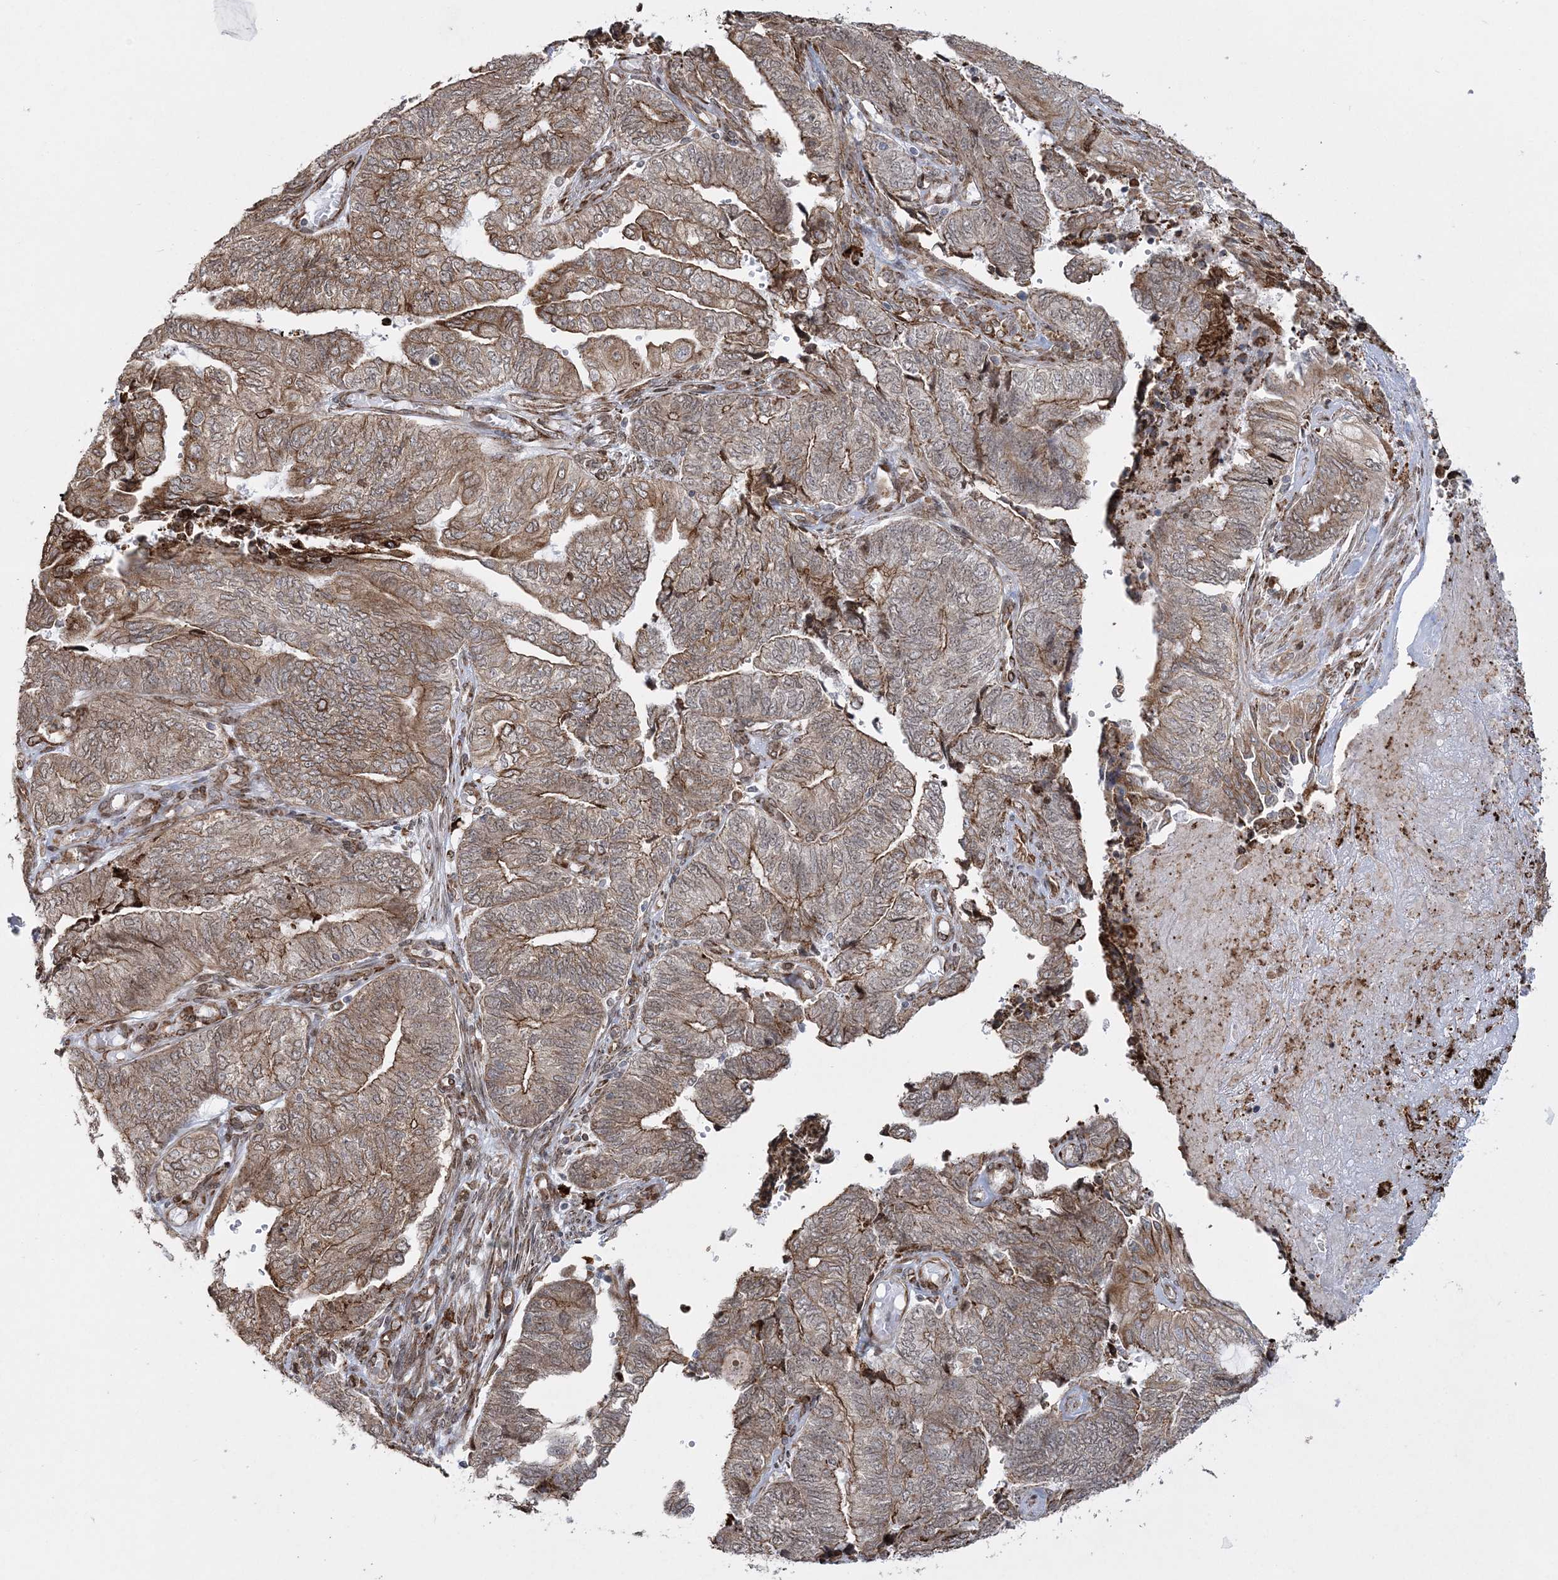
{"staining": {"intensity": "moderate", "quantity": ">75%", "location": "cytoplasmic/membranous"}, "tissue": "endometrial cancer", "cell_type": "Tumor cells", "image_type": "cancer", "snomed": [{"axis": "morphology", "description": "Adenocarcinoma, NOS"}, {"axis": "topography", "description": "Uterus"}, {"axis": "topography", "description": "Endometrium"}], "caption": "High-power microscopy captured an IHC micrograph of endometrial adenocarcinoma, revealing moderate cytoplasmic/membranous positivity in about >75% of tumor cells.", "gene": "EFCAB12", "patient": {"sex": "female", "age": 70}}